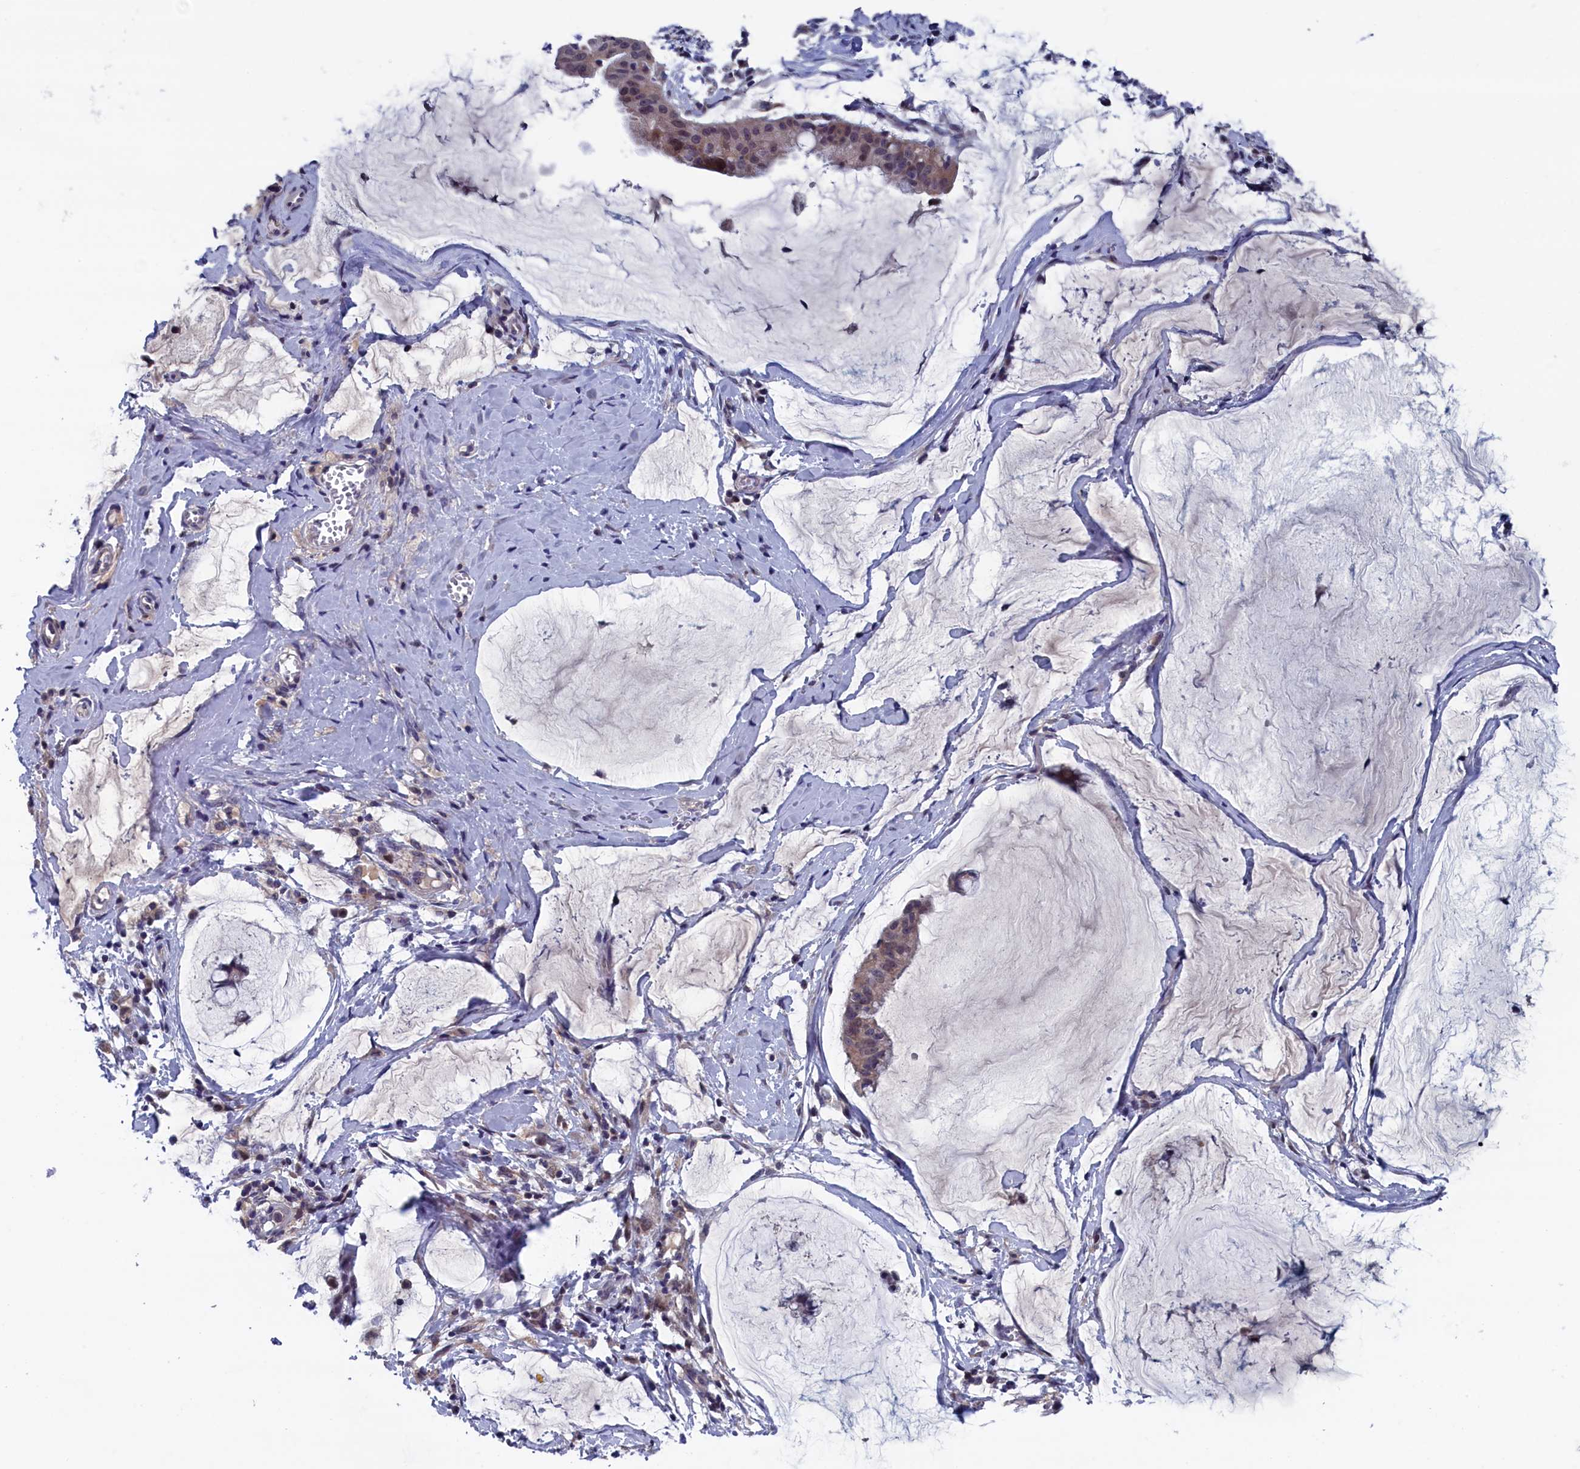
{"staining": {"intensity": "weak", "quantity": "25%-75%", "location": "cytoplasmic/membranous,nuclear"}, "tissue": "ovarian cancer", "cell_type": "Tumor cells", "image_type": "cancer", "snomed": [{"axis": "morphology", "description": "Cystadenocarcinoma, mucinous, NOS"}, {"axis": "topography", "description": "Ovary"}], "caption": "Immunohistochemical staining of human ovarian cancer demonstrates weak cytoplasmic/membranous and nuclear protein positivity in about 25%-75% of tumor cells.", "gene": "SPATA13", "patient": {"sex": "female", "age": 73}}